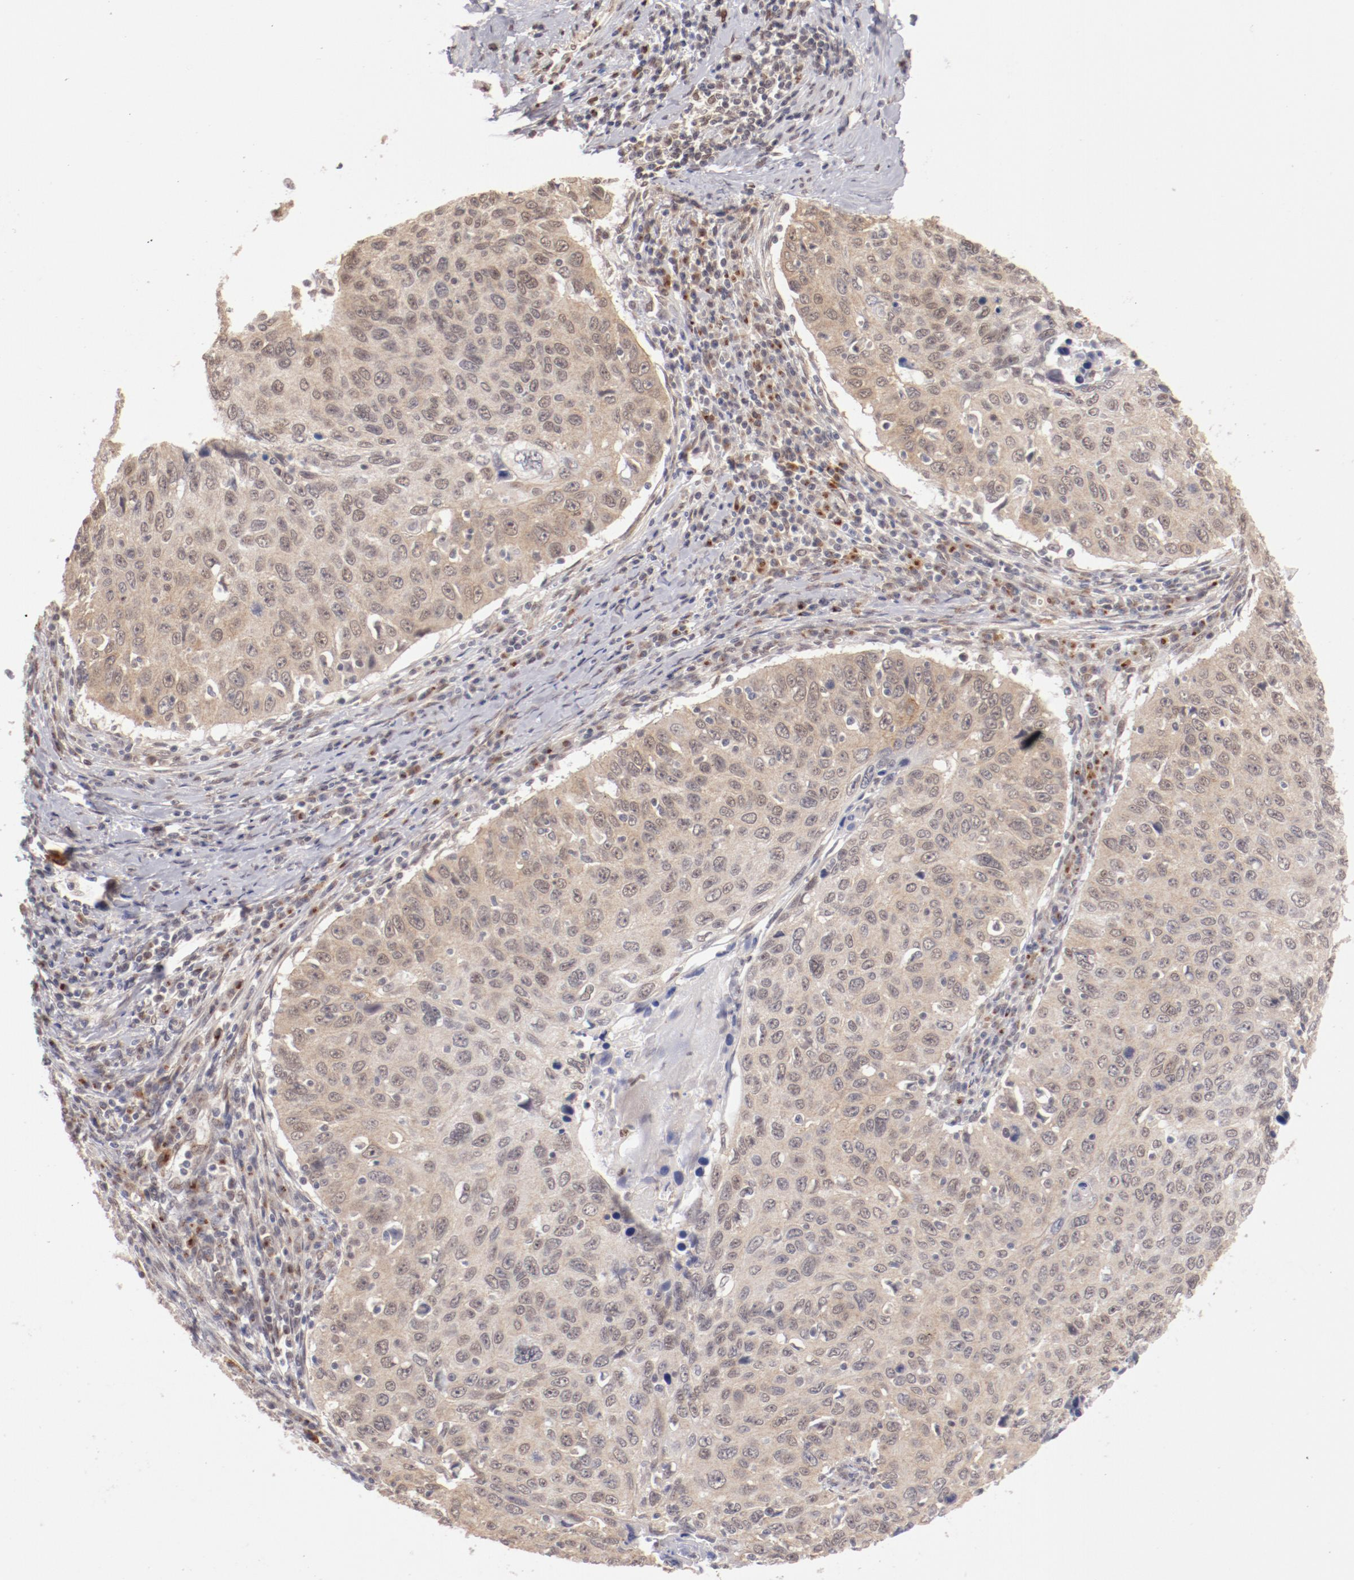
{"staining": {"intensity": "weak", "quantity": ">75%", "location": "cytoplasmic/membranous,nuclear"}, "tissue": "cervical cancer", "cell_type": "Tumor cells", "image_type": "cancer", "snomed": [{"axis": "morphology", "description": "Squamous cell carcinoma, NOS"}, {"axis": "topography", "description": "Cervix"}], "caption": "Cervical cancer (squamous cell carcinoma) tissue shows weak cytoplasmic/membranous and nuclear expression in about >75% of tumor cells, visualized by immunohistochemistry. The protein is stained brown, and the nuclei are stained in blue (DAB IHC with brightfield microscopy, high magnification).", "gene": "NFE2", "patient": {"sex": "female", "age": 53}}